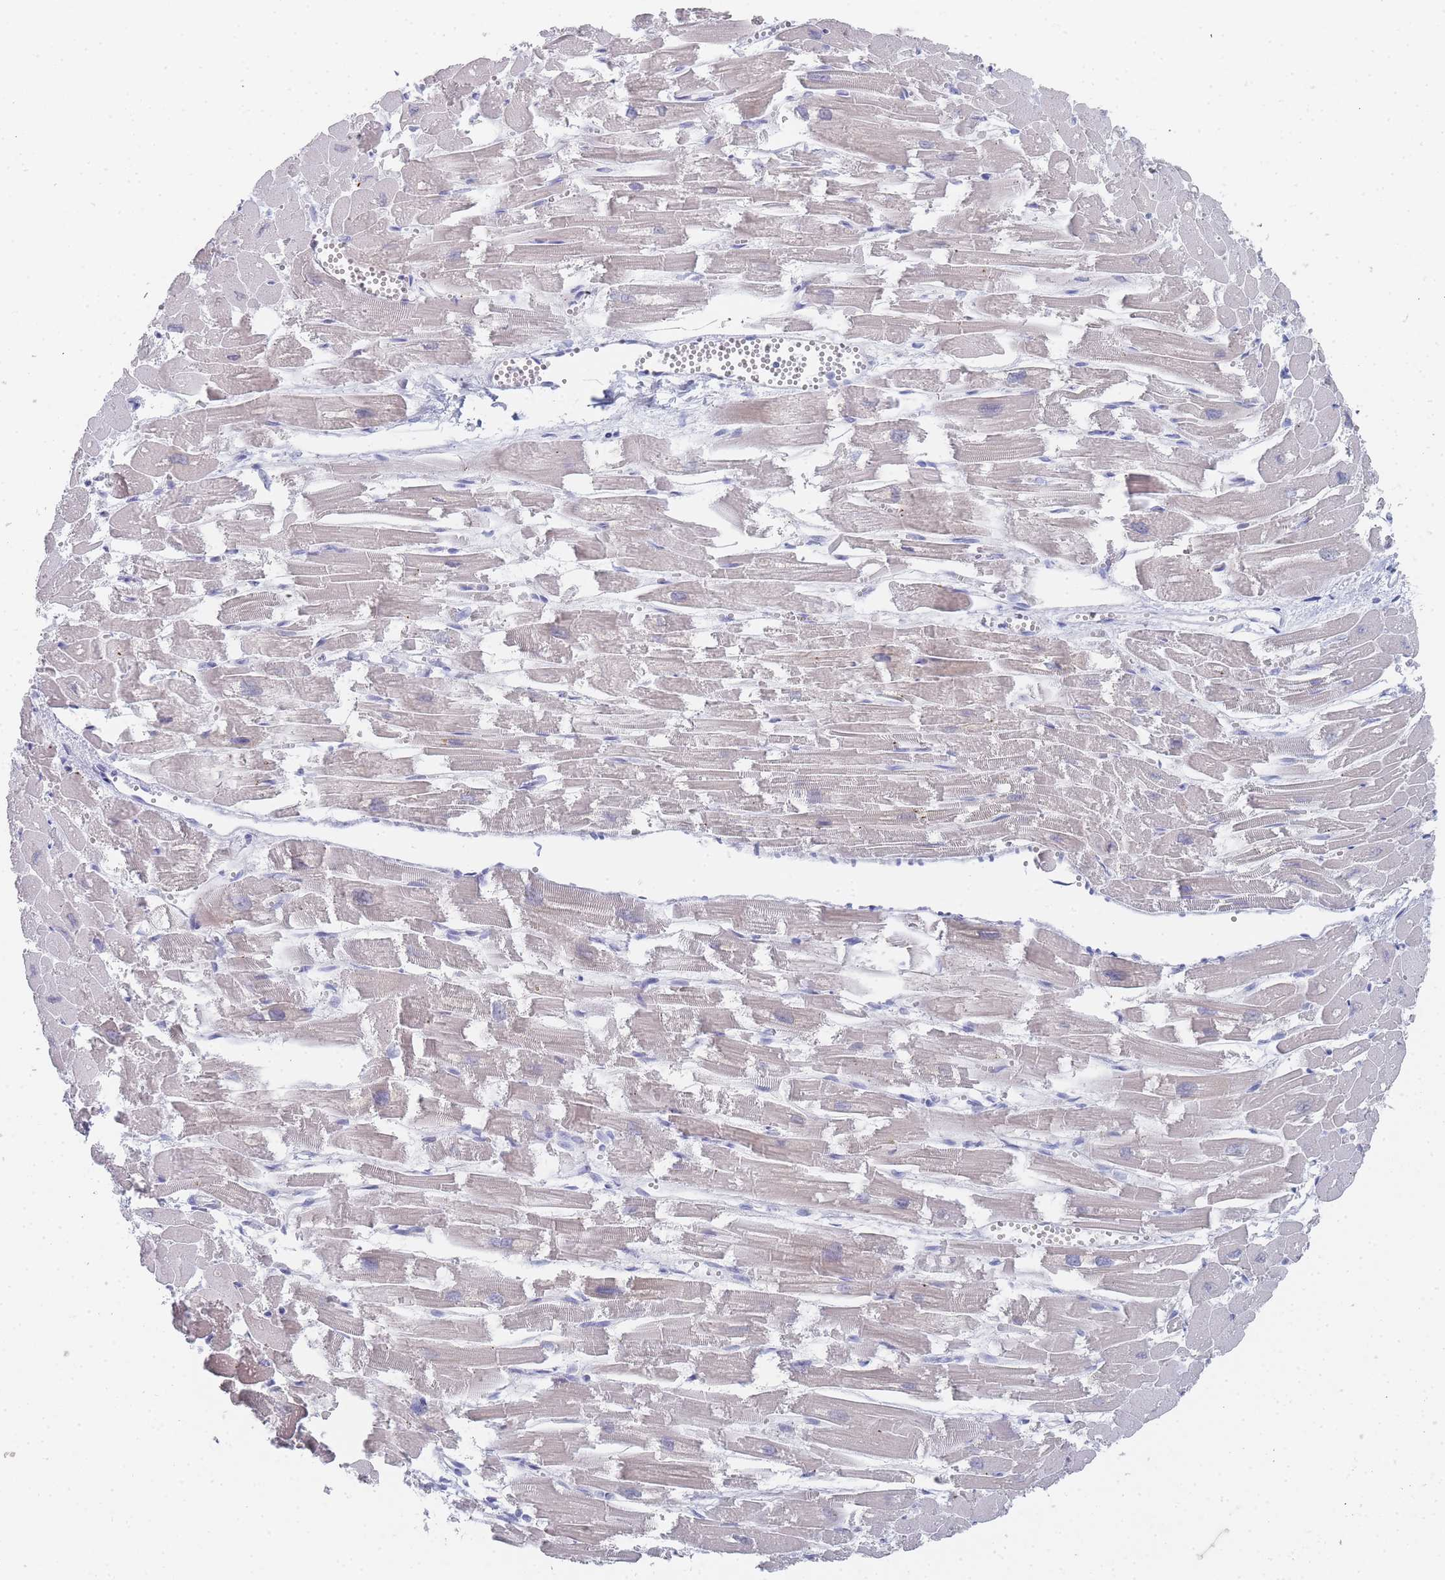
{"staining": {"intensity": "weak", "quantity": "25%-75%", "location": "cytoplasmic/membranous"}, "tissue": "heart muscle", "cell_type": "Cardiomyocytes", "image_type": "normal", "snomed": [{"axis": "morphology", "description": "Normal tissue, NOS"}, {"axis": "topography", "description": "Heart"}], "caption": "Human heart muscle stained for a protein (brown) demonstrates weak cytoplasmic/membranous positive positivity in about 25%-75% of cardiomyocytes.", "gene": "IMPG1", "patient": {"sex": "male", "age": 54}}